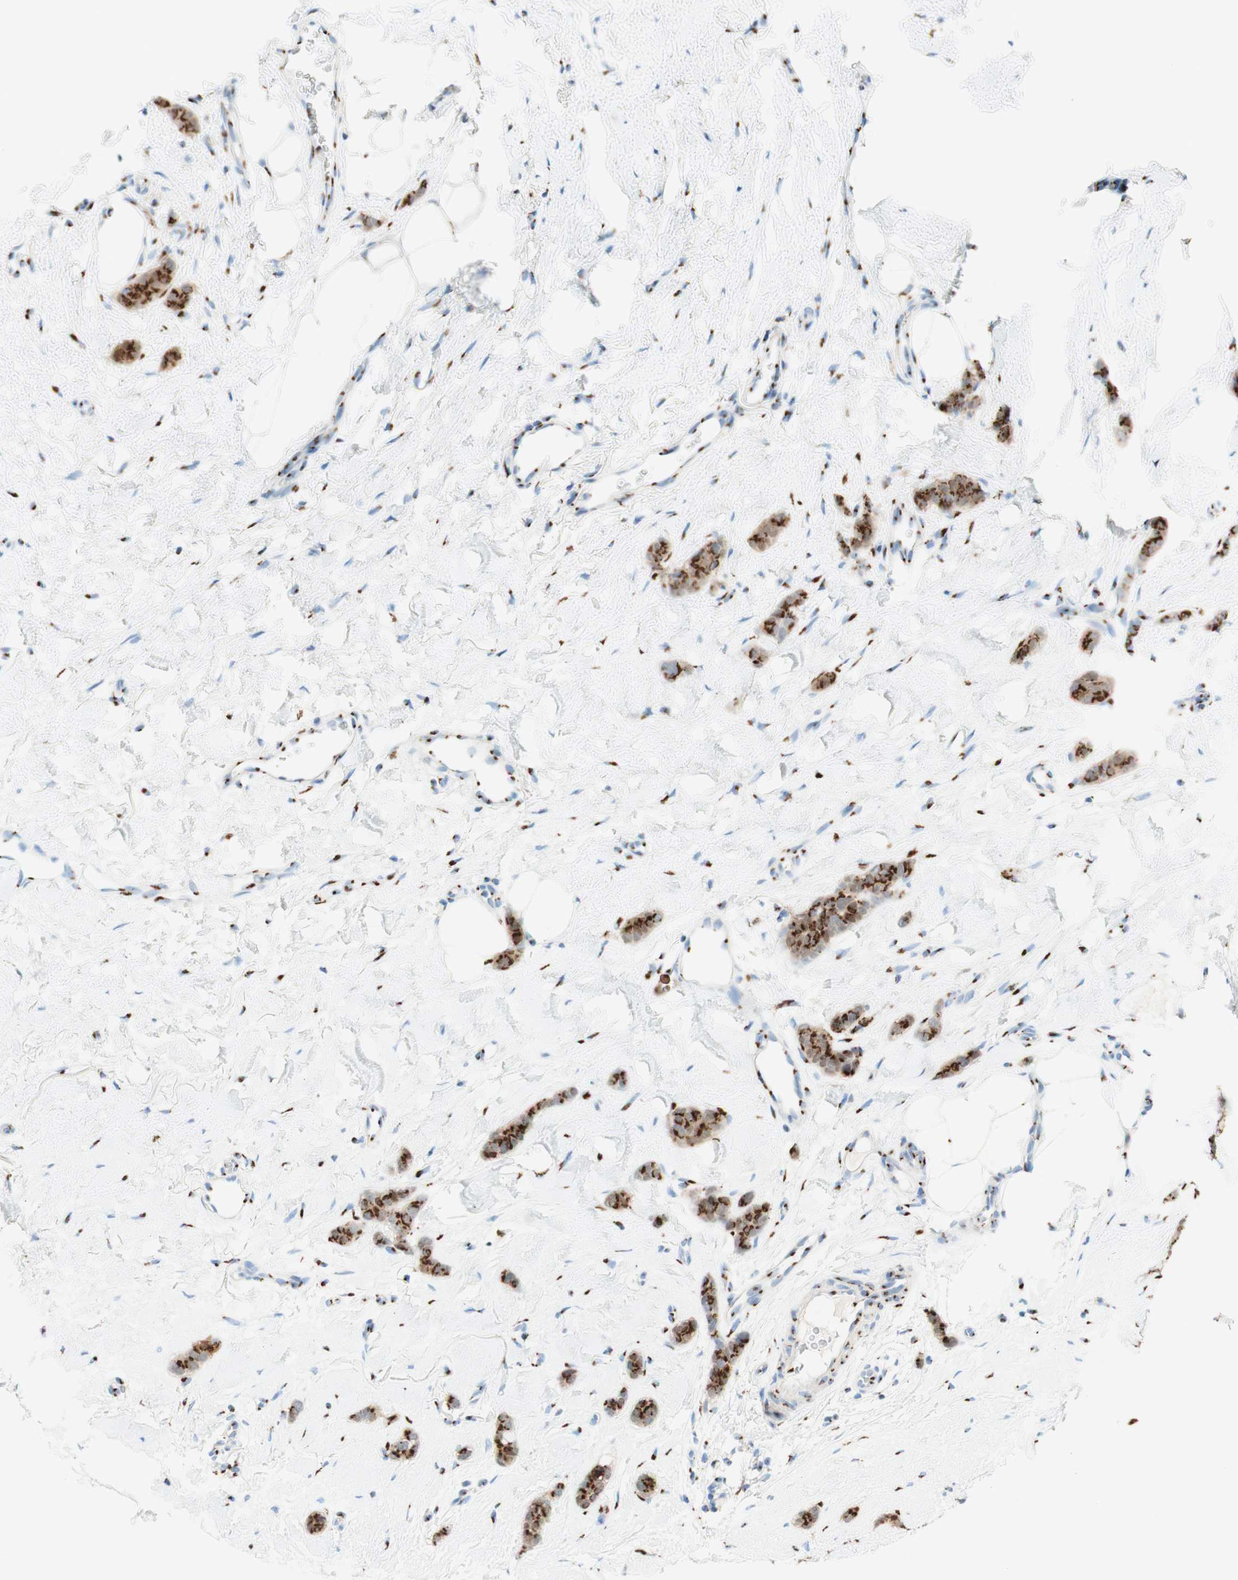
{"staining": {"intensity": "strong", "quantity": ">75%", "location": "cytoplasmic/membranous"}, "tissue": "breast cancer", "cell_type": "Tumor cells", "image_type": "cancer", "snomed": [{"axis": "morphology", "description": "Lobular carcinoma"}, {"axis": "topography", "description": "Skin"}, {"axis": "topography", "description": "Breast"}], "caption": "Lobular carcinoma (breast) stained for a protein reveals strong cytoplasmic/membranous positivity in tumor cells.", "gene": "GOLGB1", "patient": {"sex": "female", "age": 46}}